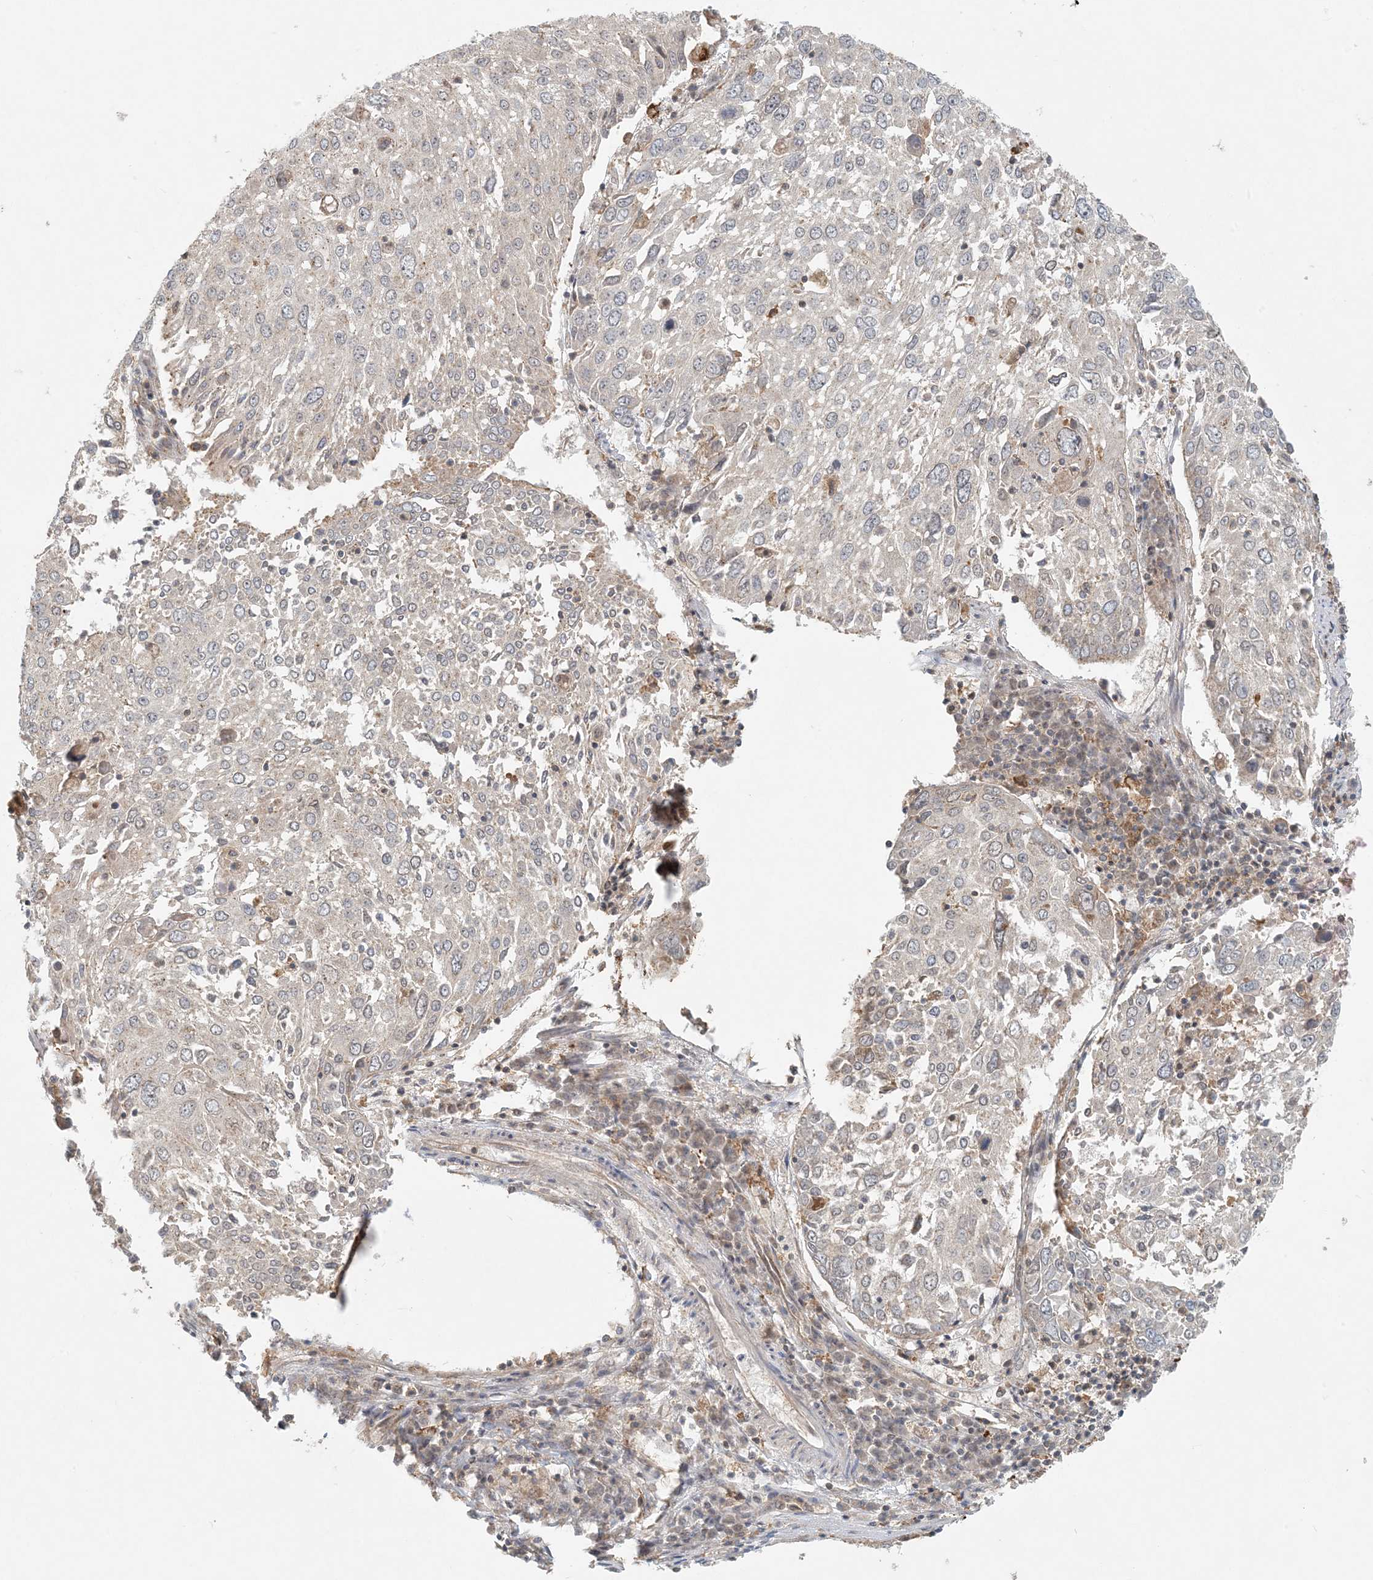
{"staining": {"intensity": "negative", "quantity": "none", "location": "none"}, "tissue": "lung cancer", "cell_type": "Tumor cells", "image_type": "cancer", "snomed": [{"axis": "morphology", "description": "Squamous cell carcinoma, NOS"}, {"axis": "topography", "description": "Lung"}], "caption": "Squamous cell carcinoma (lung) was stained to show a protein in brown. There is no significant expression in tumor cells.", "gene": "OBI1", "patient": {"sex": "male", "age": 65}}